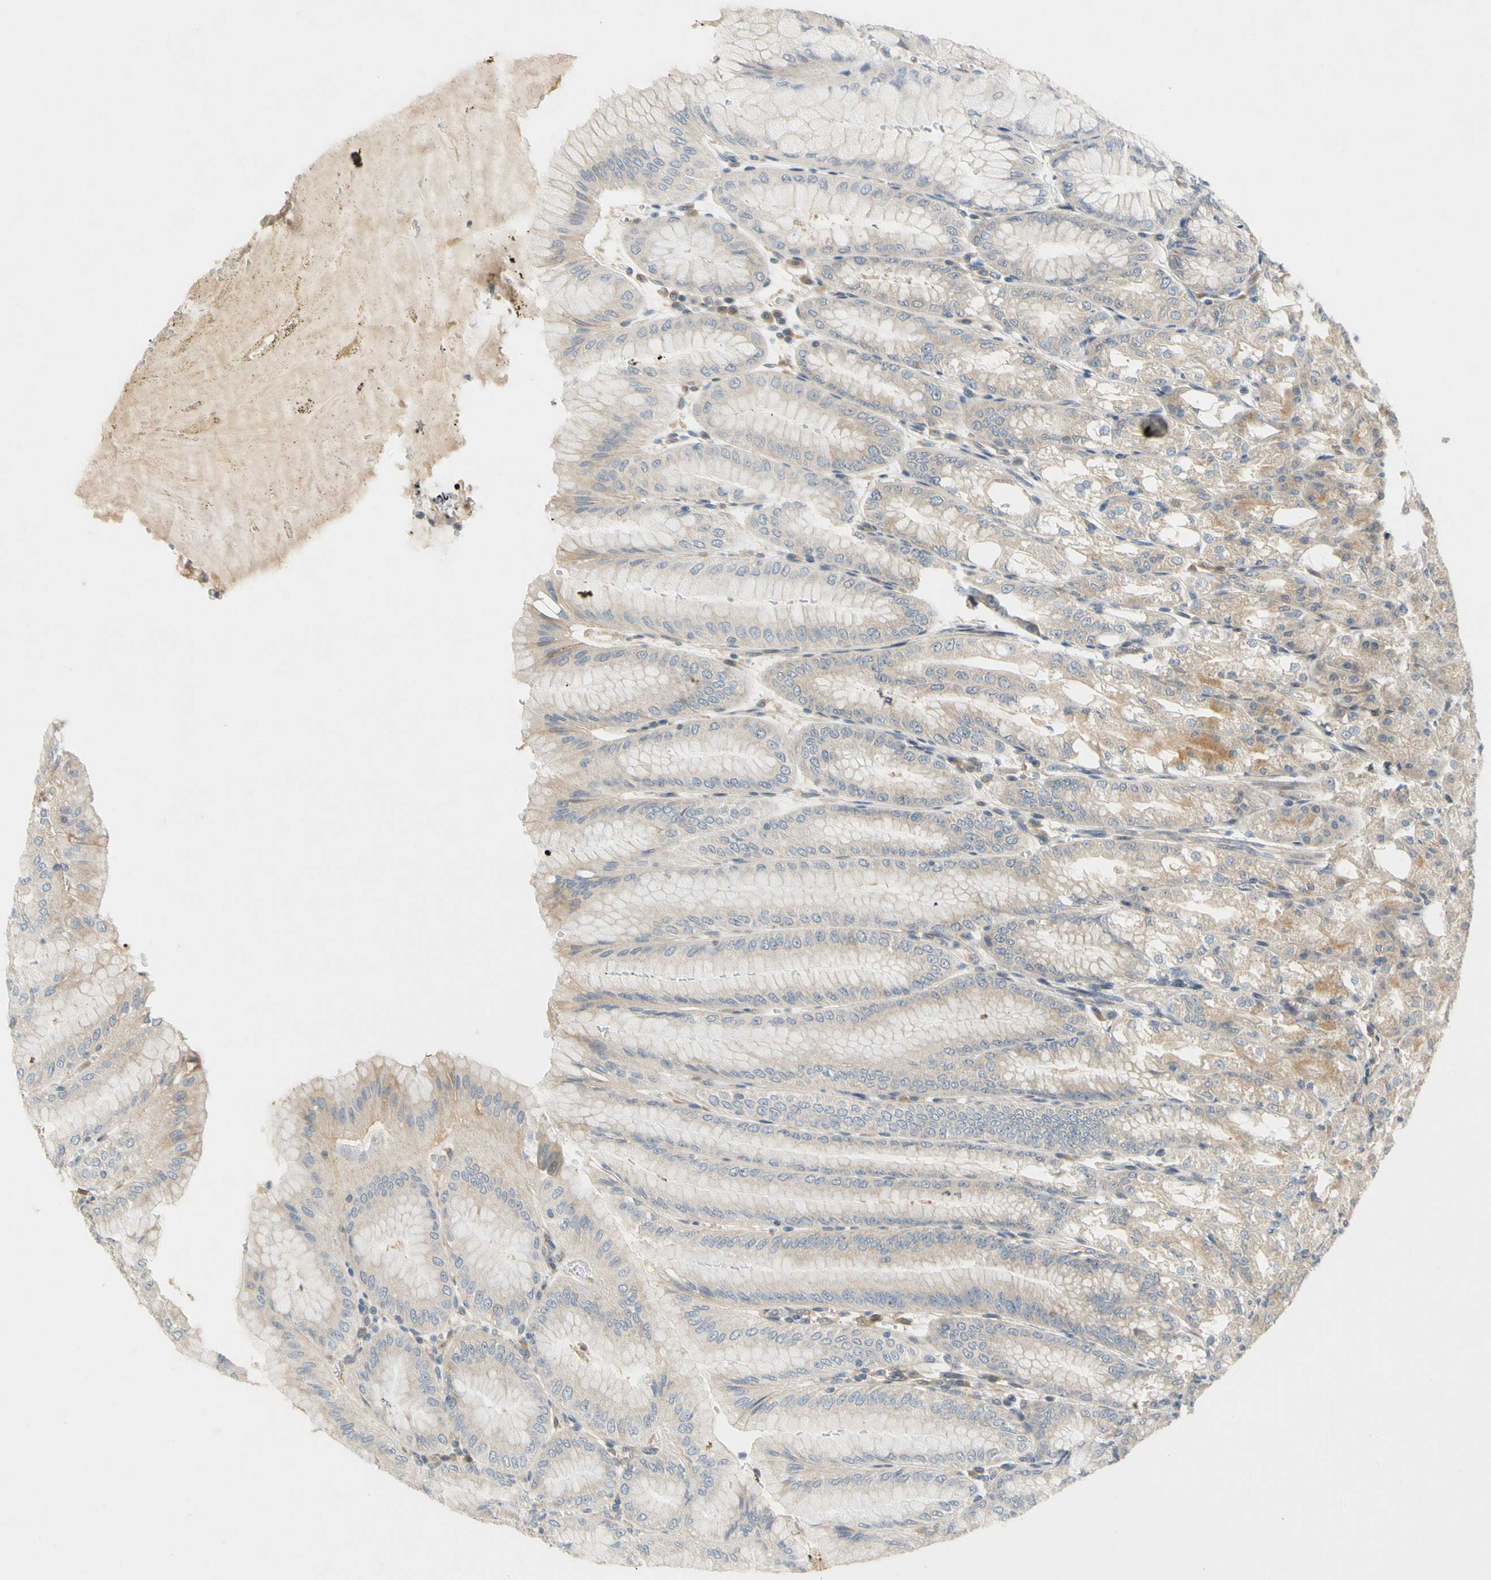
{"staining": {"intensity": "weak", "quantity": ">75%", "location": "cytoplasmic/membranous"}, "tissue": "stomach", "cell_type": "Glandular cells", "image_type": "normal", "snomed": [{"axis": "morphology", "description": "Normal tissue, NOS"}, {"axis": "topography", "description": "Stomach, lower"}], "caption": "A histopathology image showing weak cytoplasmic/membranous staining in about >75% of glandular cells in unremarkable stomach, as visualized by brown immunohistochemical staining.", "gene": "GATD1", "patient": {"sex": "male", "age": 71}}